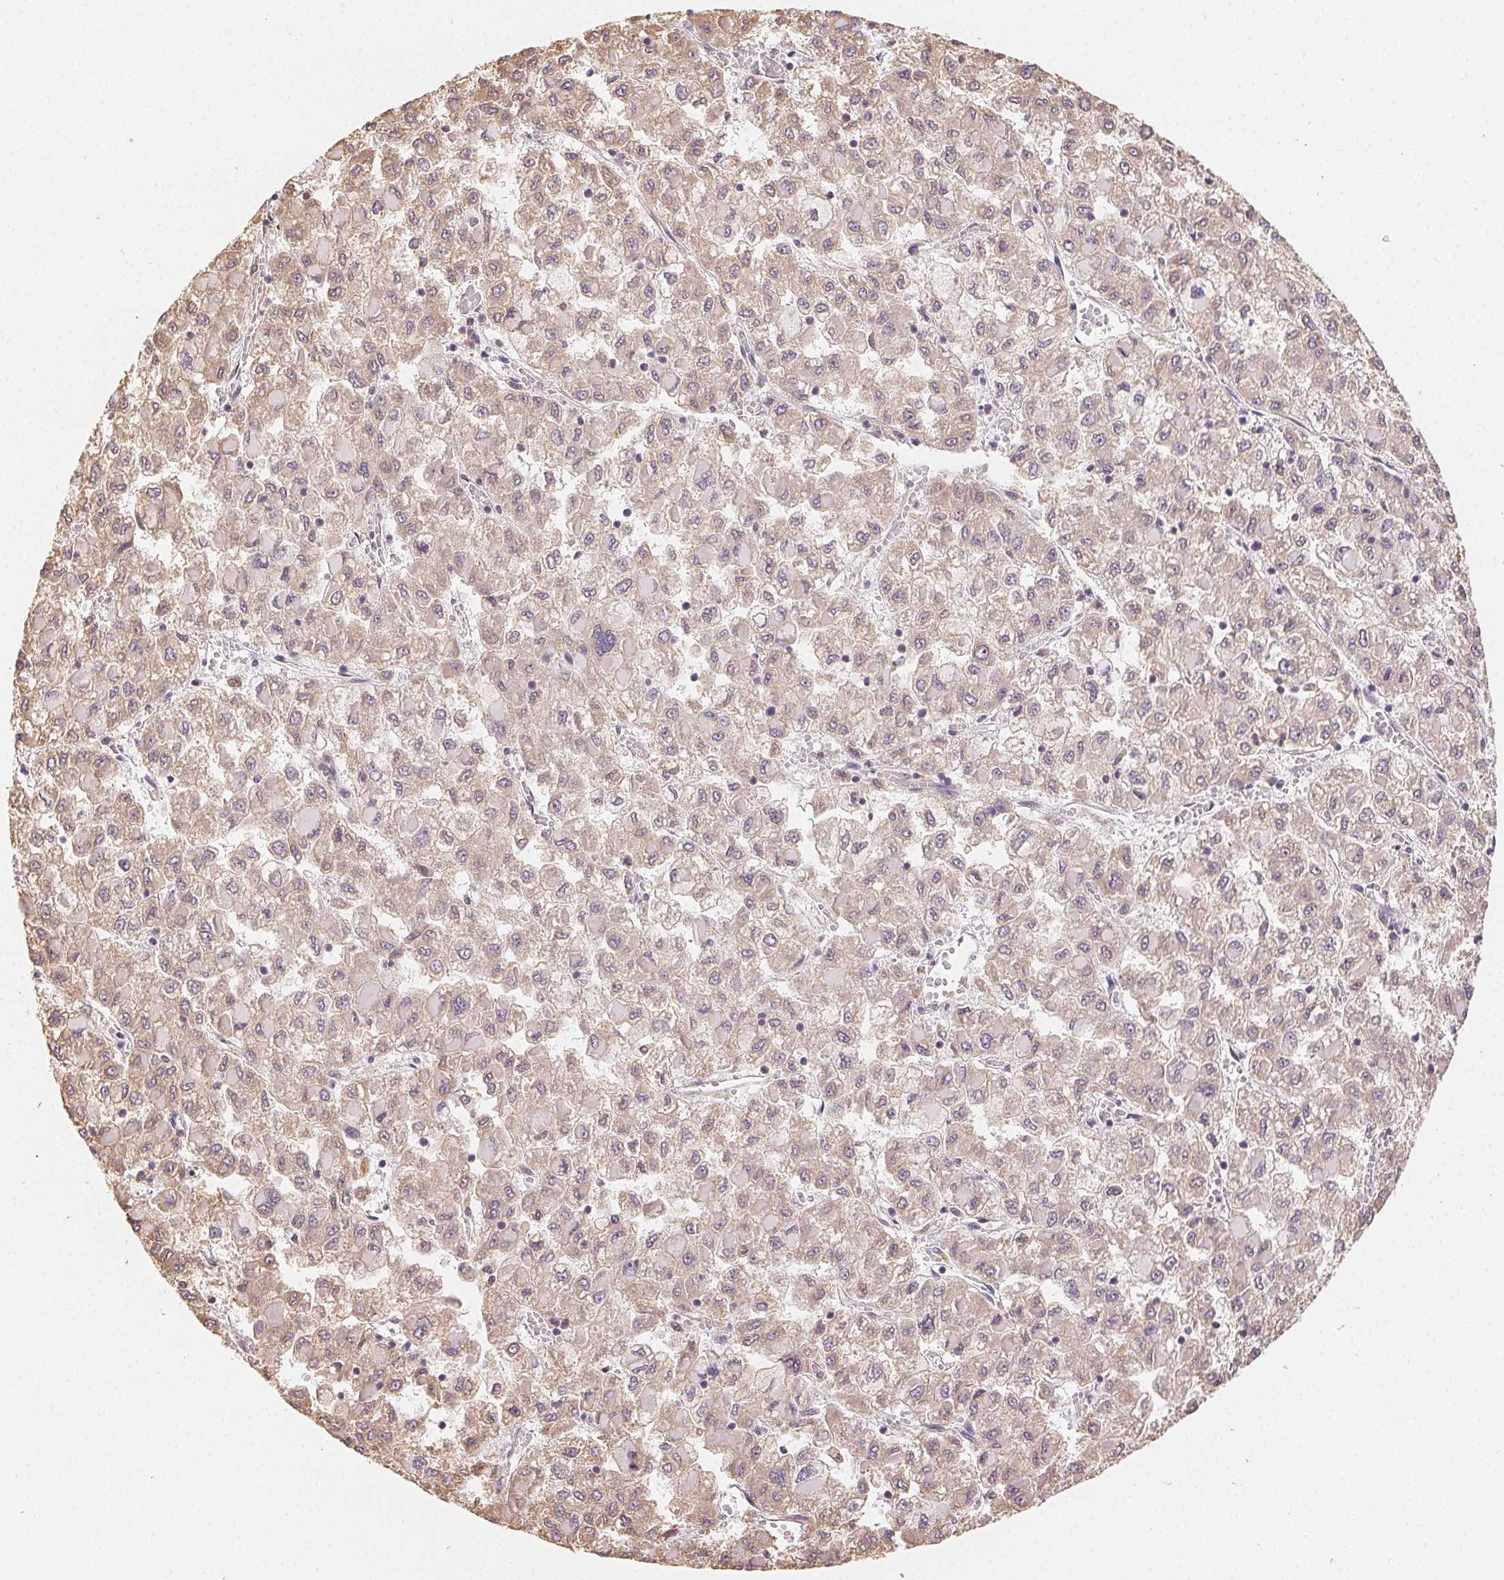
{"staining": {"intensity": "weak", "quantity": "25%-75%", "location": "cytoplasmic/membranous"}, "tissue": "liver cancer", "cell_type": "Tumor cells", "image_type": "cancer", "snomed": [{"axis": "morphology", "description": "Carcinoma, Hepatocellular, NOS"}, {"axis": "topography", "description": "Liver"}], "caption": "A high-resolution image shows immunohistochemistry (IHC) staining of hepatocellular carcinoma (liver), which displays weak cytoplasmic/membranous positivity in about 25%-75% of tumor cells.", "gene": "SEZ6L2", "patient": {"sex": "male", "age": 40}}